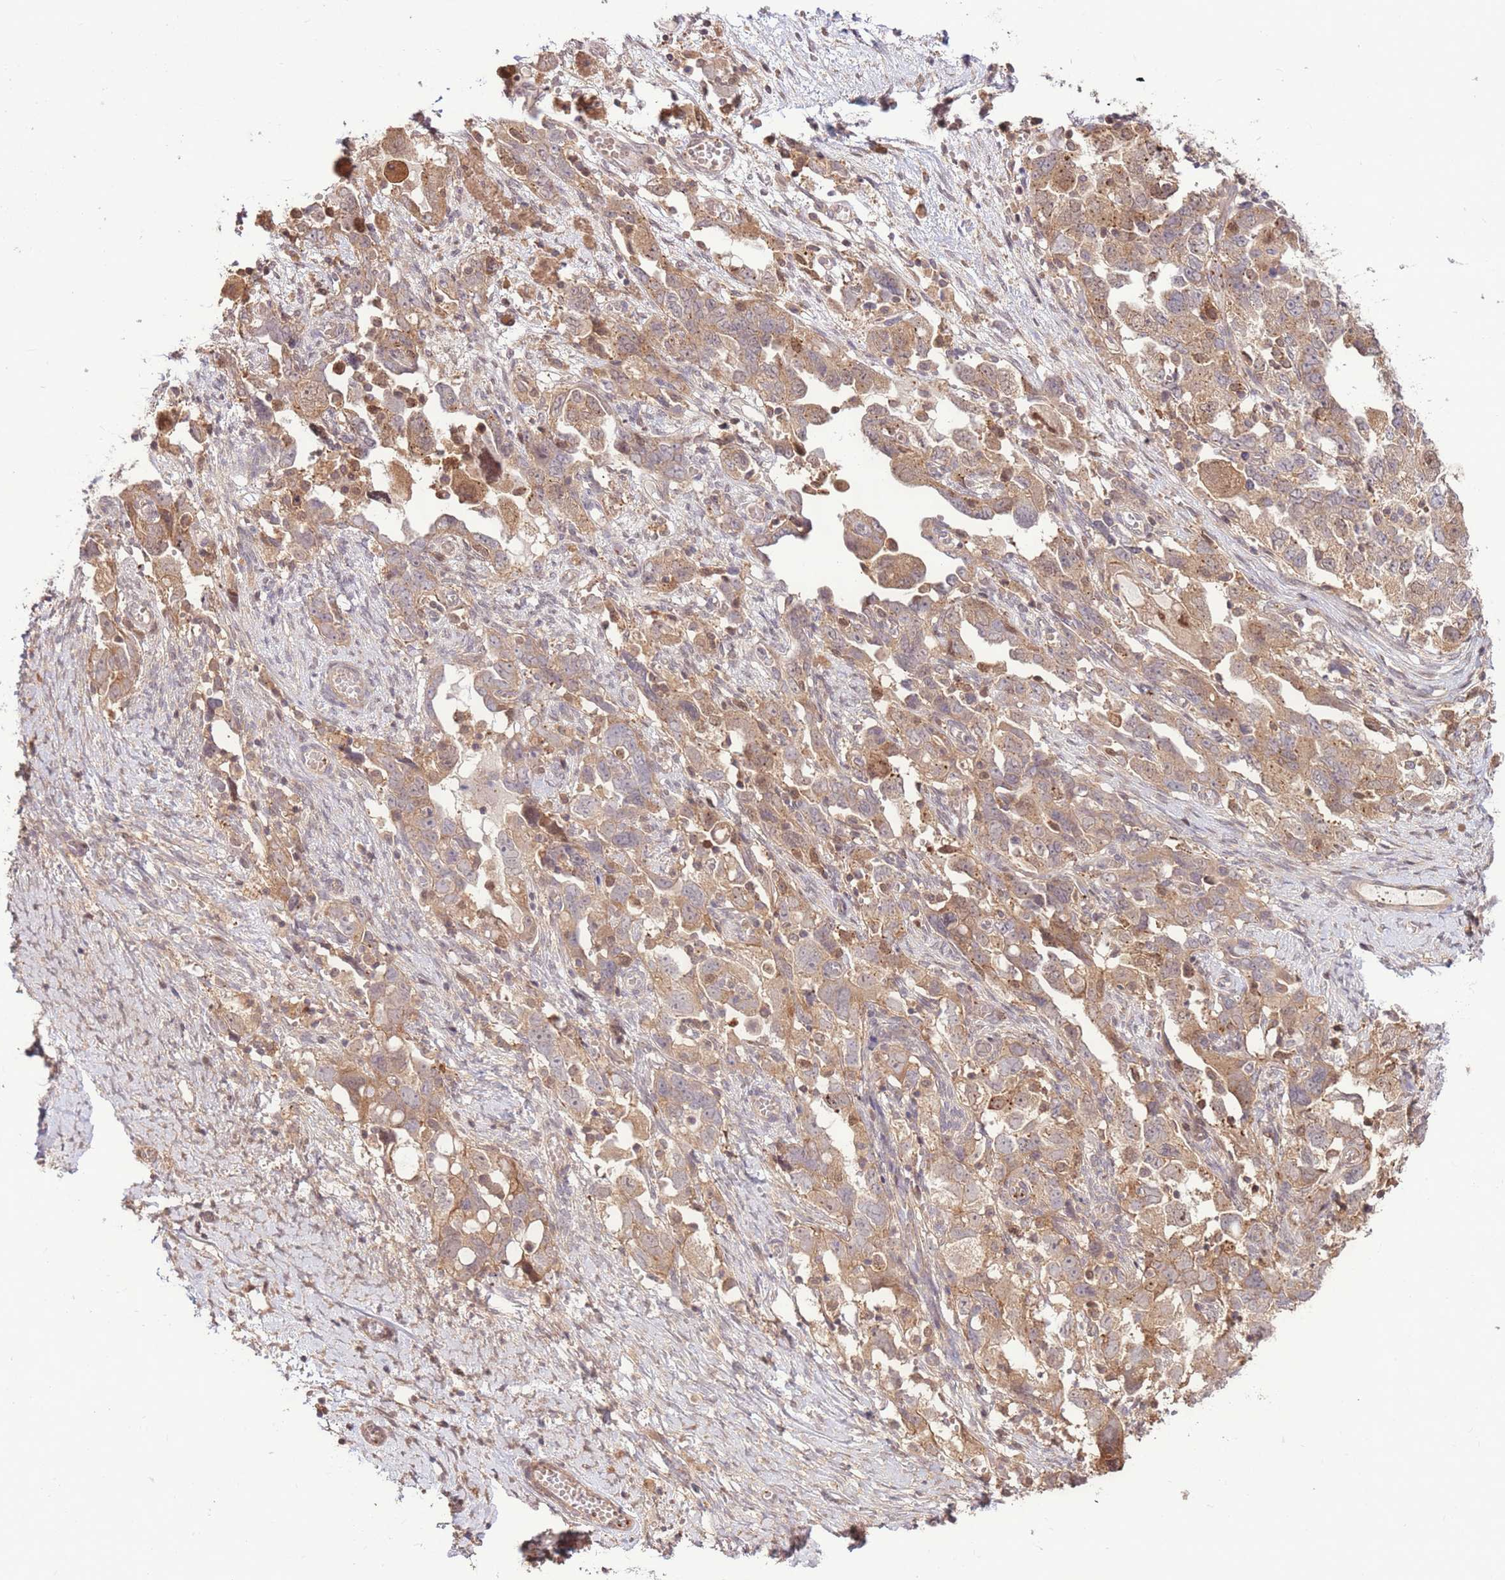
{"staining": {"intensity": "weak", "quantity": ">75%", "location": "cytoplasmic/membranous"}, "tissue": "ovarian cancer", "cell_type": "Tumor cells", "image_type": "cancer", "snomed": [{"axis": "morphology", "description": "Carcinoma, NOS"}, {"axis": "morphology", "description": "Cystadenocarcinoma, serous, NOS"}, {"axis": "topography", "description": "Ovary"}], "caption": "Brown immunohistochemical staining in ovarian carcinoma reveals weak cytoplasmic/membranous staining in about >75% of tumor cells.", "gene": "CCDC112", "patient": {"sex": "female", "age": 69}}